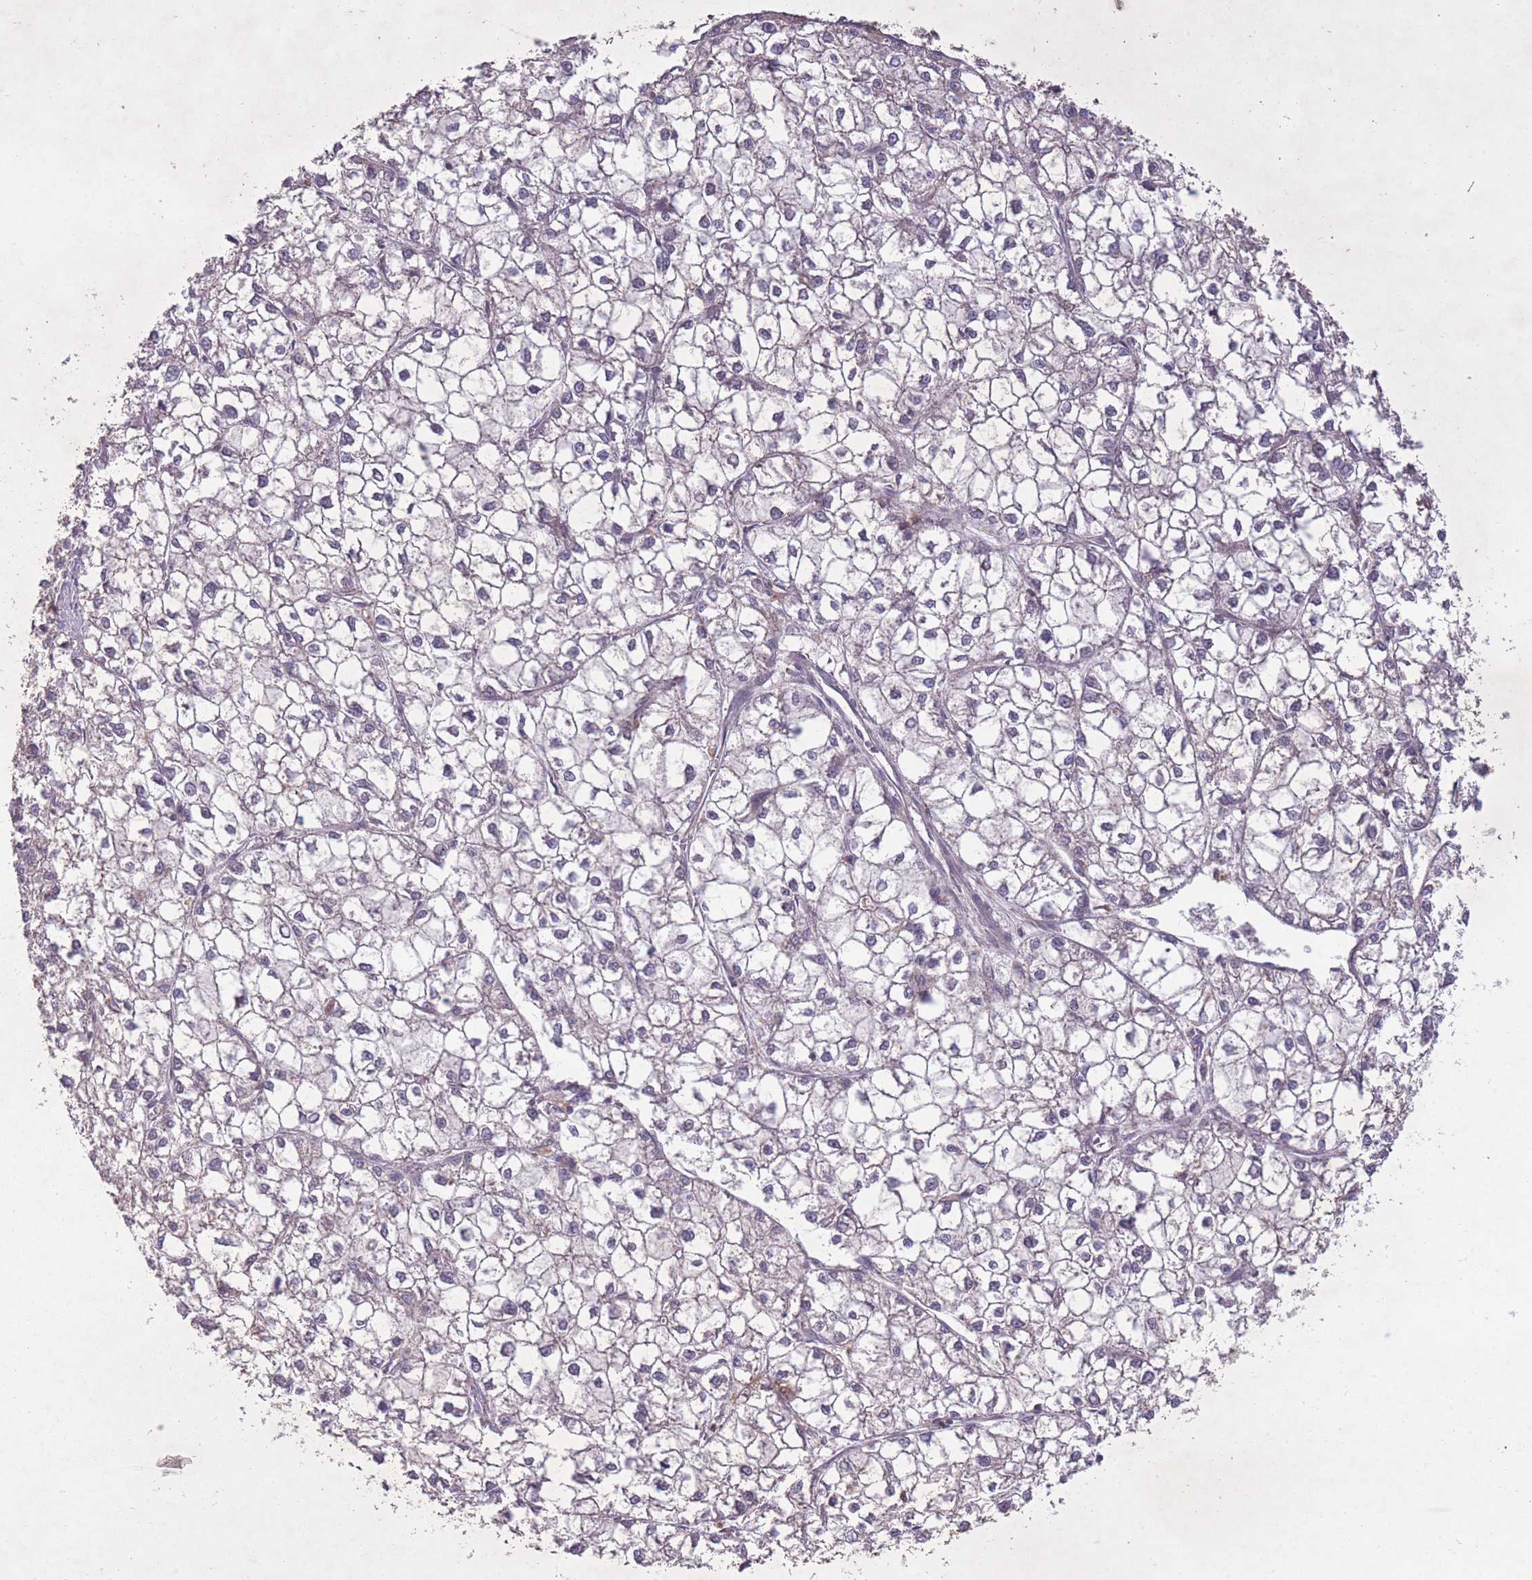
{"staining": {"intensity": "negative", "quantity": "none", "location": "none"}, "tissue": "liver cancer", "cell_type": "Tumor cells", "image_type": "cancer", "snomed": [{"axis": "morphology", "description": "Carcinoma, Hepatocellular, NOS"}, {"axis": "topography", "description": "Liver"}], "caption": "An immunohistochemistry image of liver hepatocellular carcinoma is shown. There is no staining in tumor cells of liver hepatocellular carcinoma.", "gene": "OR2V2", "patient": {"sex": "female", "age": 43}}